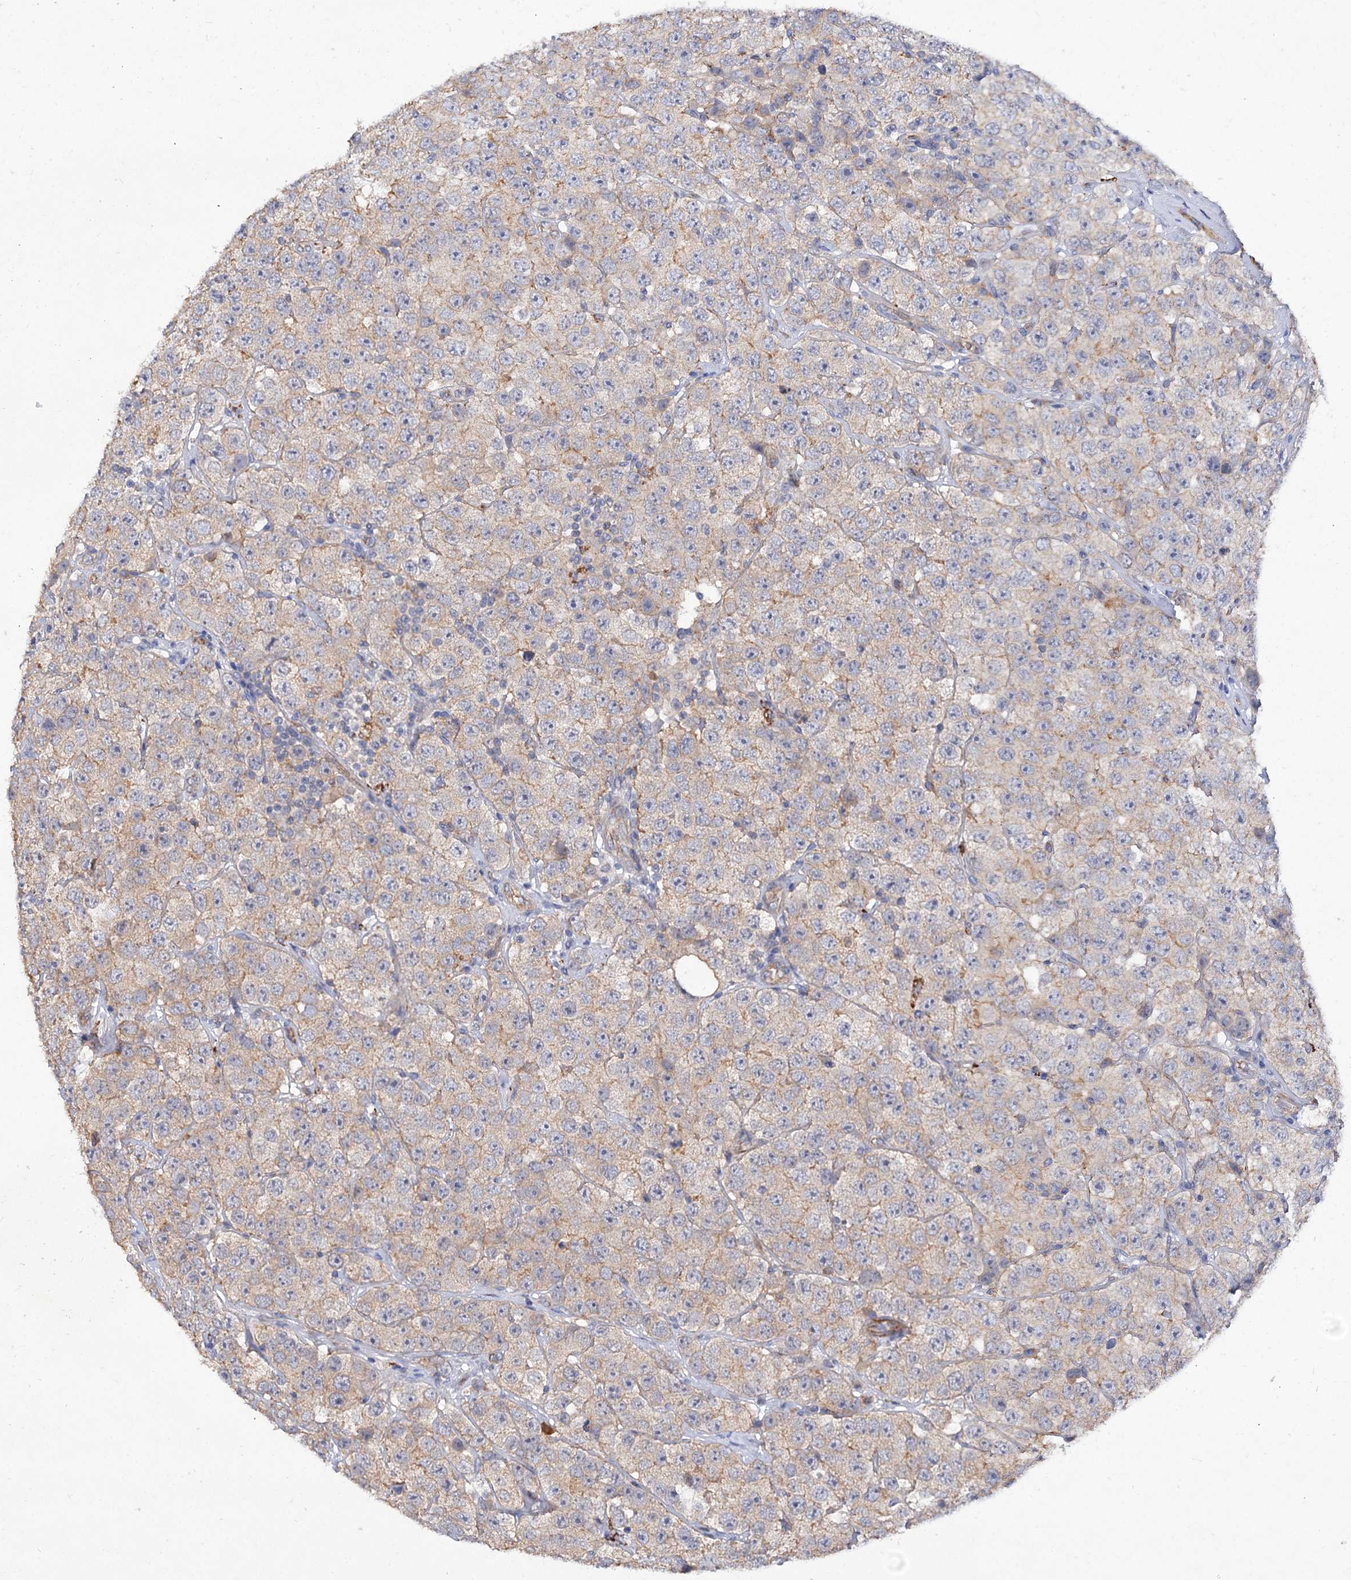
{"staining": {"intensity": "weak", "quantity": "25%-75%", "location": "cytoplasmic/membranous"}, "tissue": "testis cancer", "cell_type": "Tumor cells", "image_type": "cancer", "snomed": [{"axis": "morphology", "description": "Seminoma, NOS"}, {"axis": "topography", "description": "Testis"}], "caption": "A photomicrograph showing weak cytoplasmic/membranous positivity in about 25%-75% of tumor cells in testis cancer, as visualized by brown immunohistochemical staining.", "gene": "NUDCD2", "patient": {"sex": "male", "age": 28}}